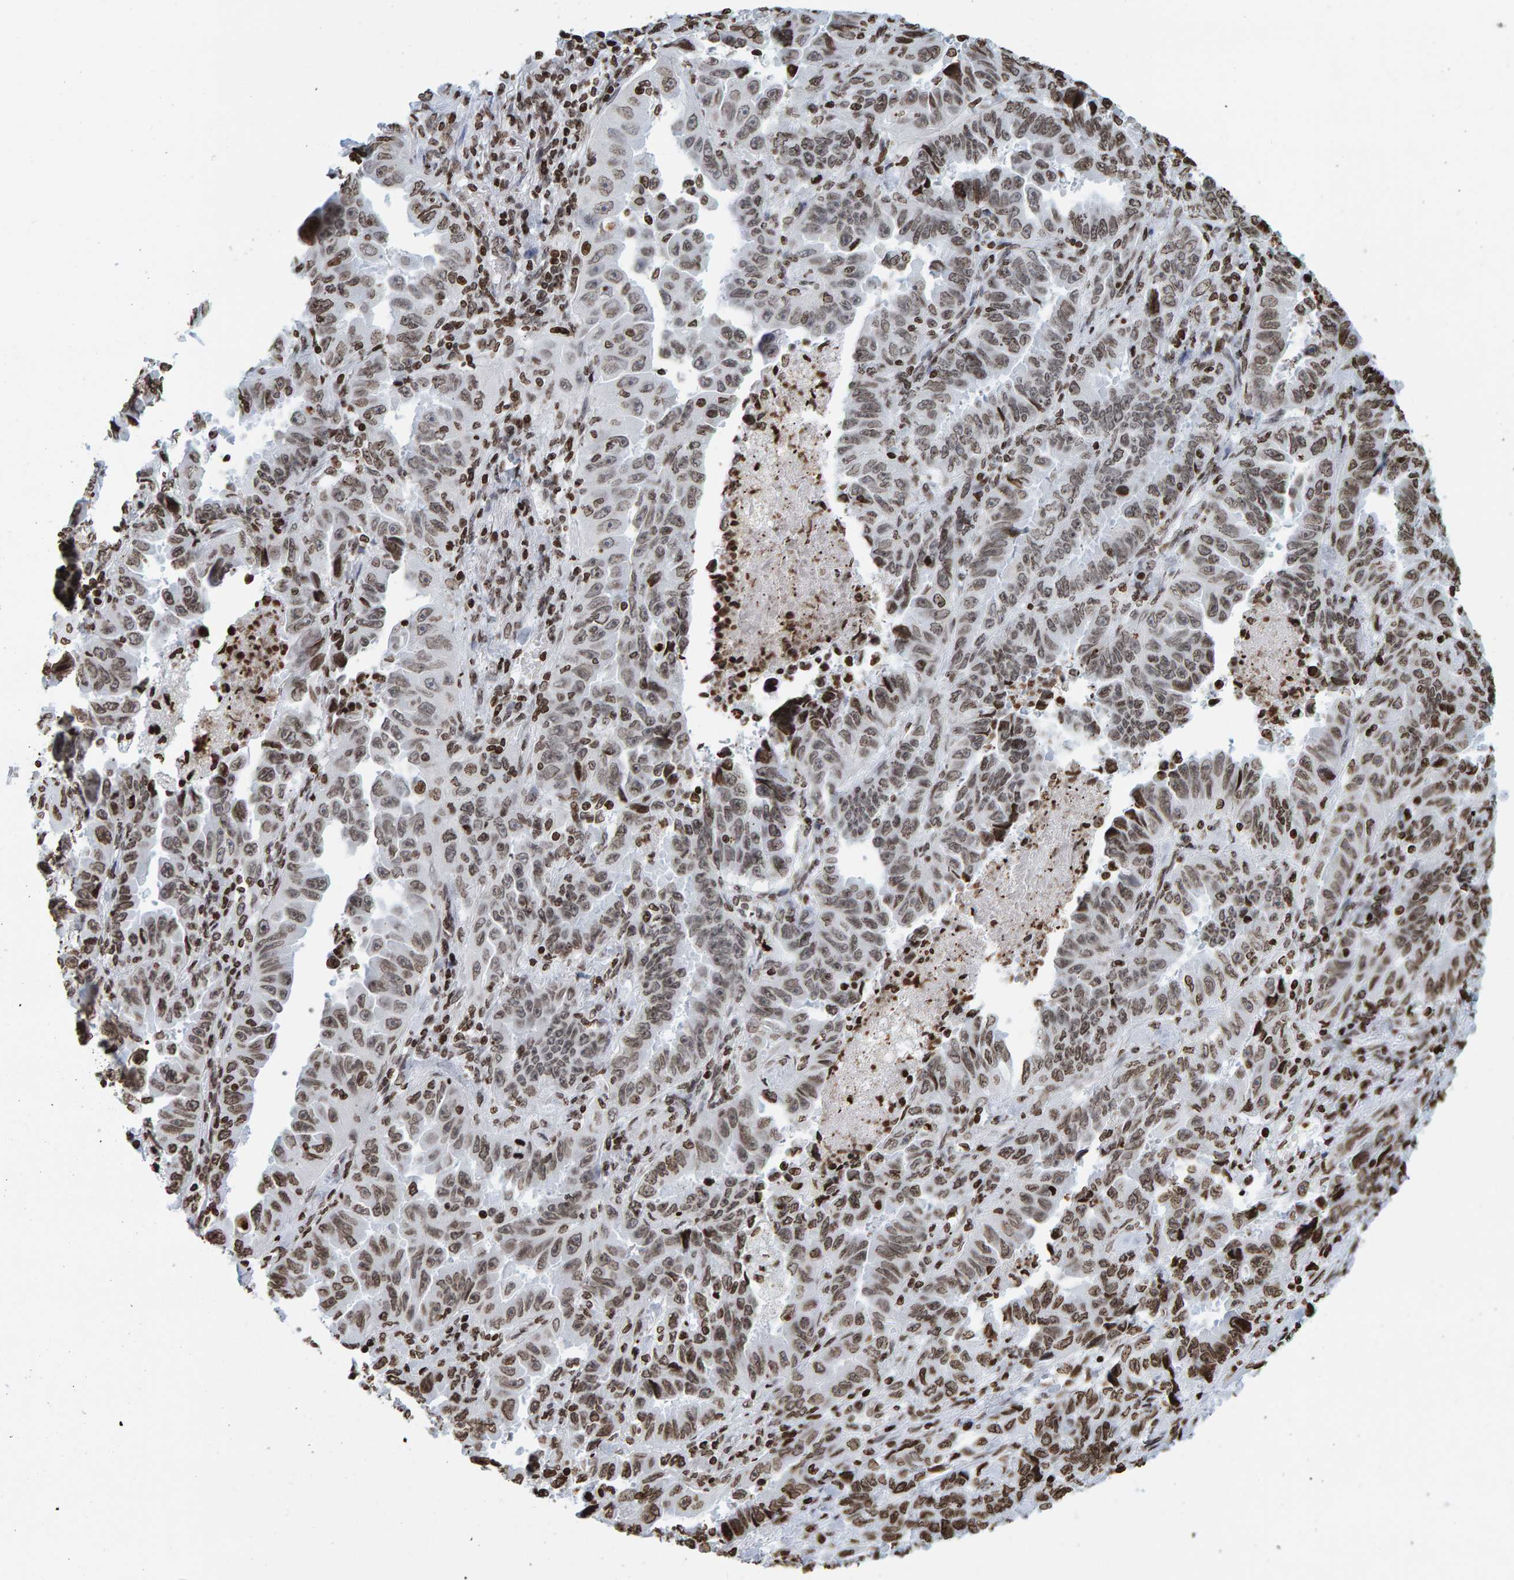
{"staining": {"intensity": "moderate", "quantity": ">75%", "location": "cytoplasmic/membranous,nuclear"}, "tissue": "lung cancer", "cell_type": "Tumor cells", "image_type": "cancer", "snomed": [{"axis": "morphology", "description": "Adenocarcinoma, NOS"}, {"axis": "topography", "description": "Lung"}], "caption": "A histopathology image of adenocarcinoma (lung) stained for a protein reveals moderate cytoplasmic/membranous and nuclear brown staining in tumor cells. (brown staining indicates protein expression, while blue staining denotes nuclei).", "gene": "BRF2", "patient": {"sex": "female", "age": 51}}